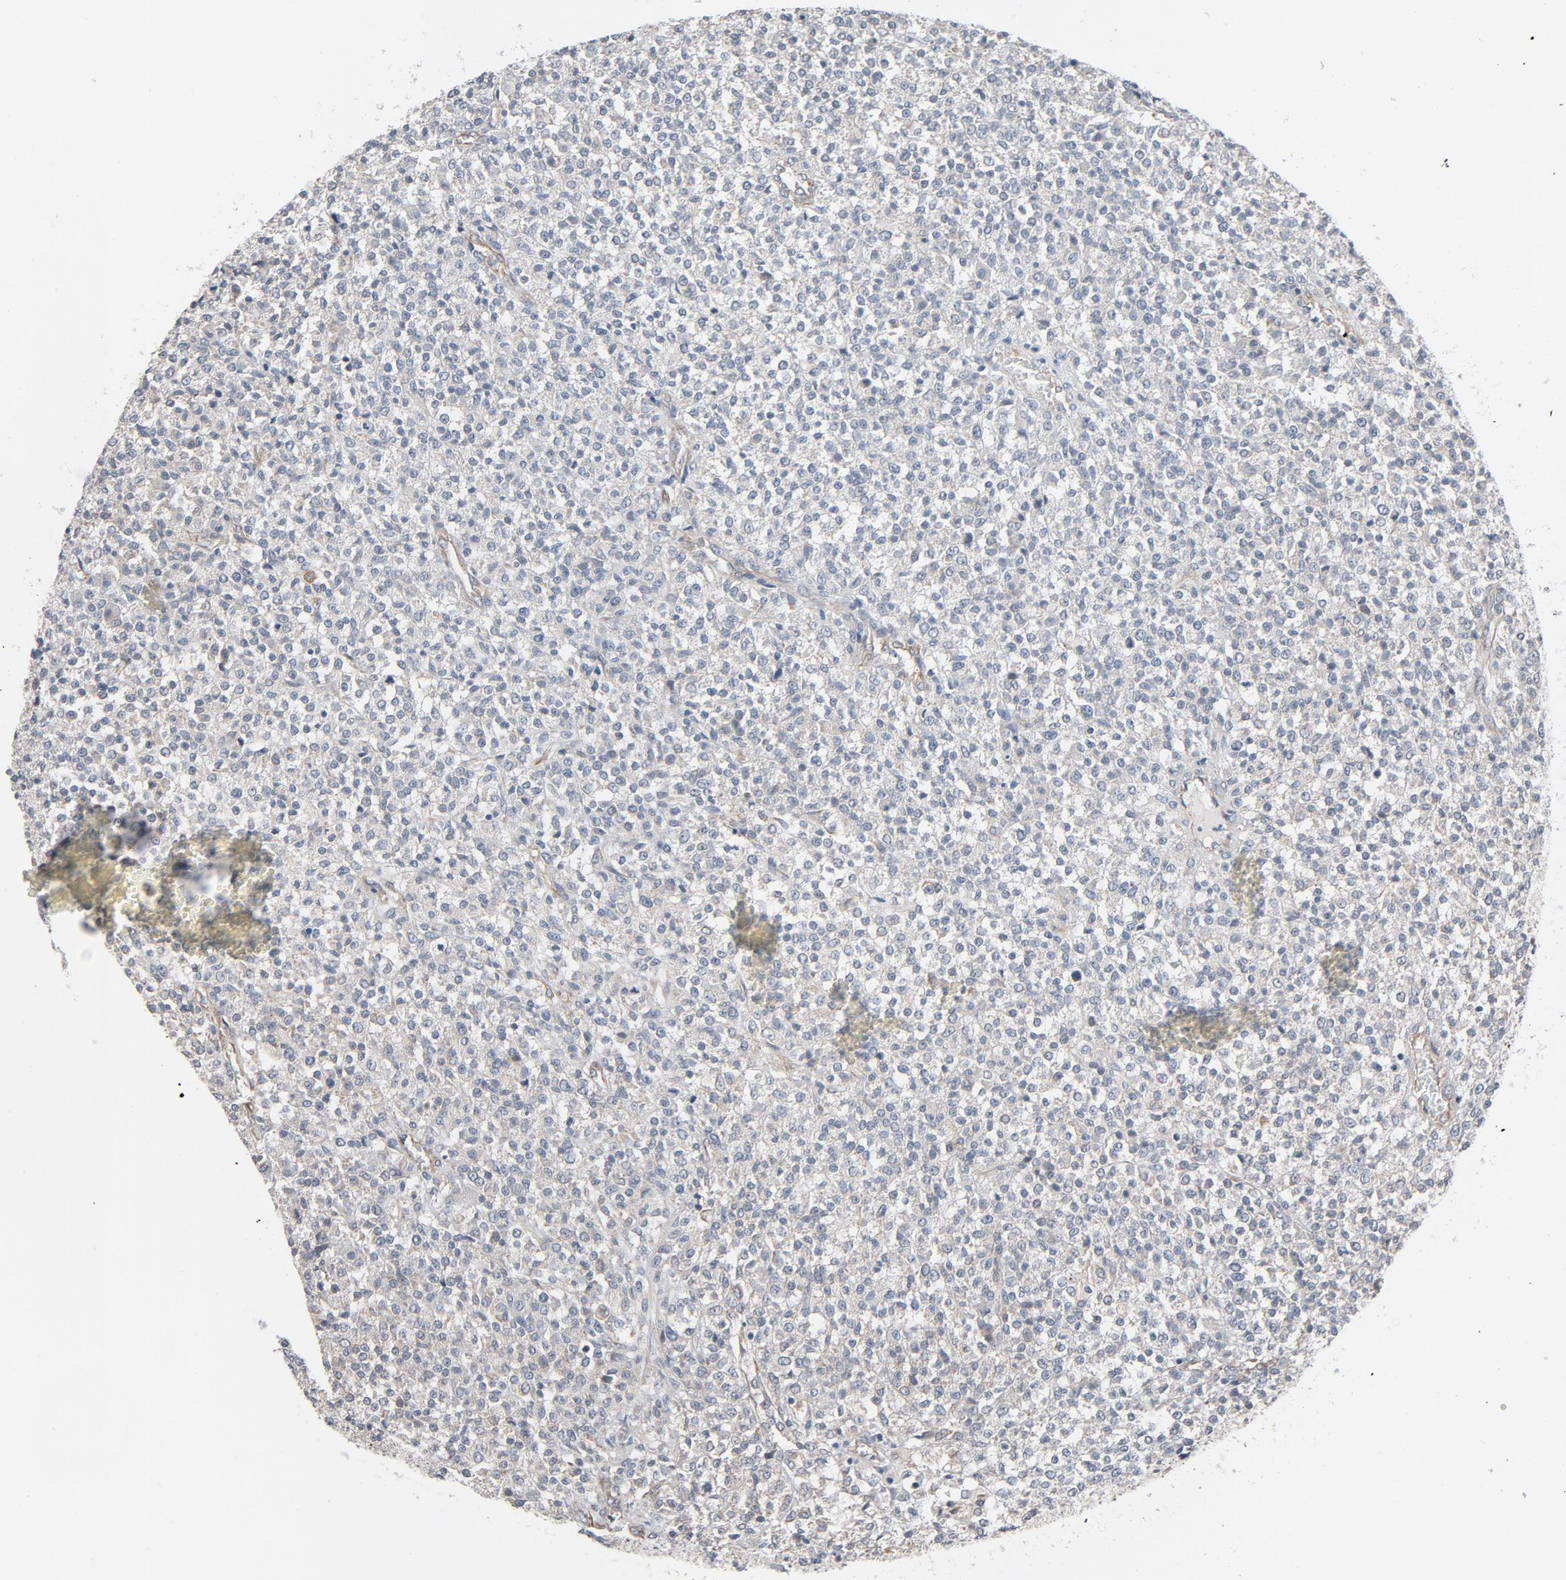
{"staining": {"intensity": "negative", "quantity": "none", "location": "none"}, "tissue": "testis cancer", "cell_type": "Tumor cells", "image_type": "cancer", "snomed": [{"axis": "morphology", "description": "Seminoma, NOS"}, {"axis": "topography", "description": "Testis"}], "caption": "This micrograph is of testis seminoma stained with IHC to label a protein in brown with the nuclei are counter-stained blue. There is no staining in tumor cells.", "gene": "TRIOBP", "patient": {"sex": "male", "age": 59}}